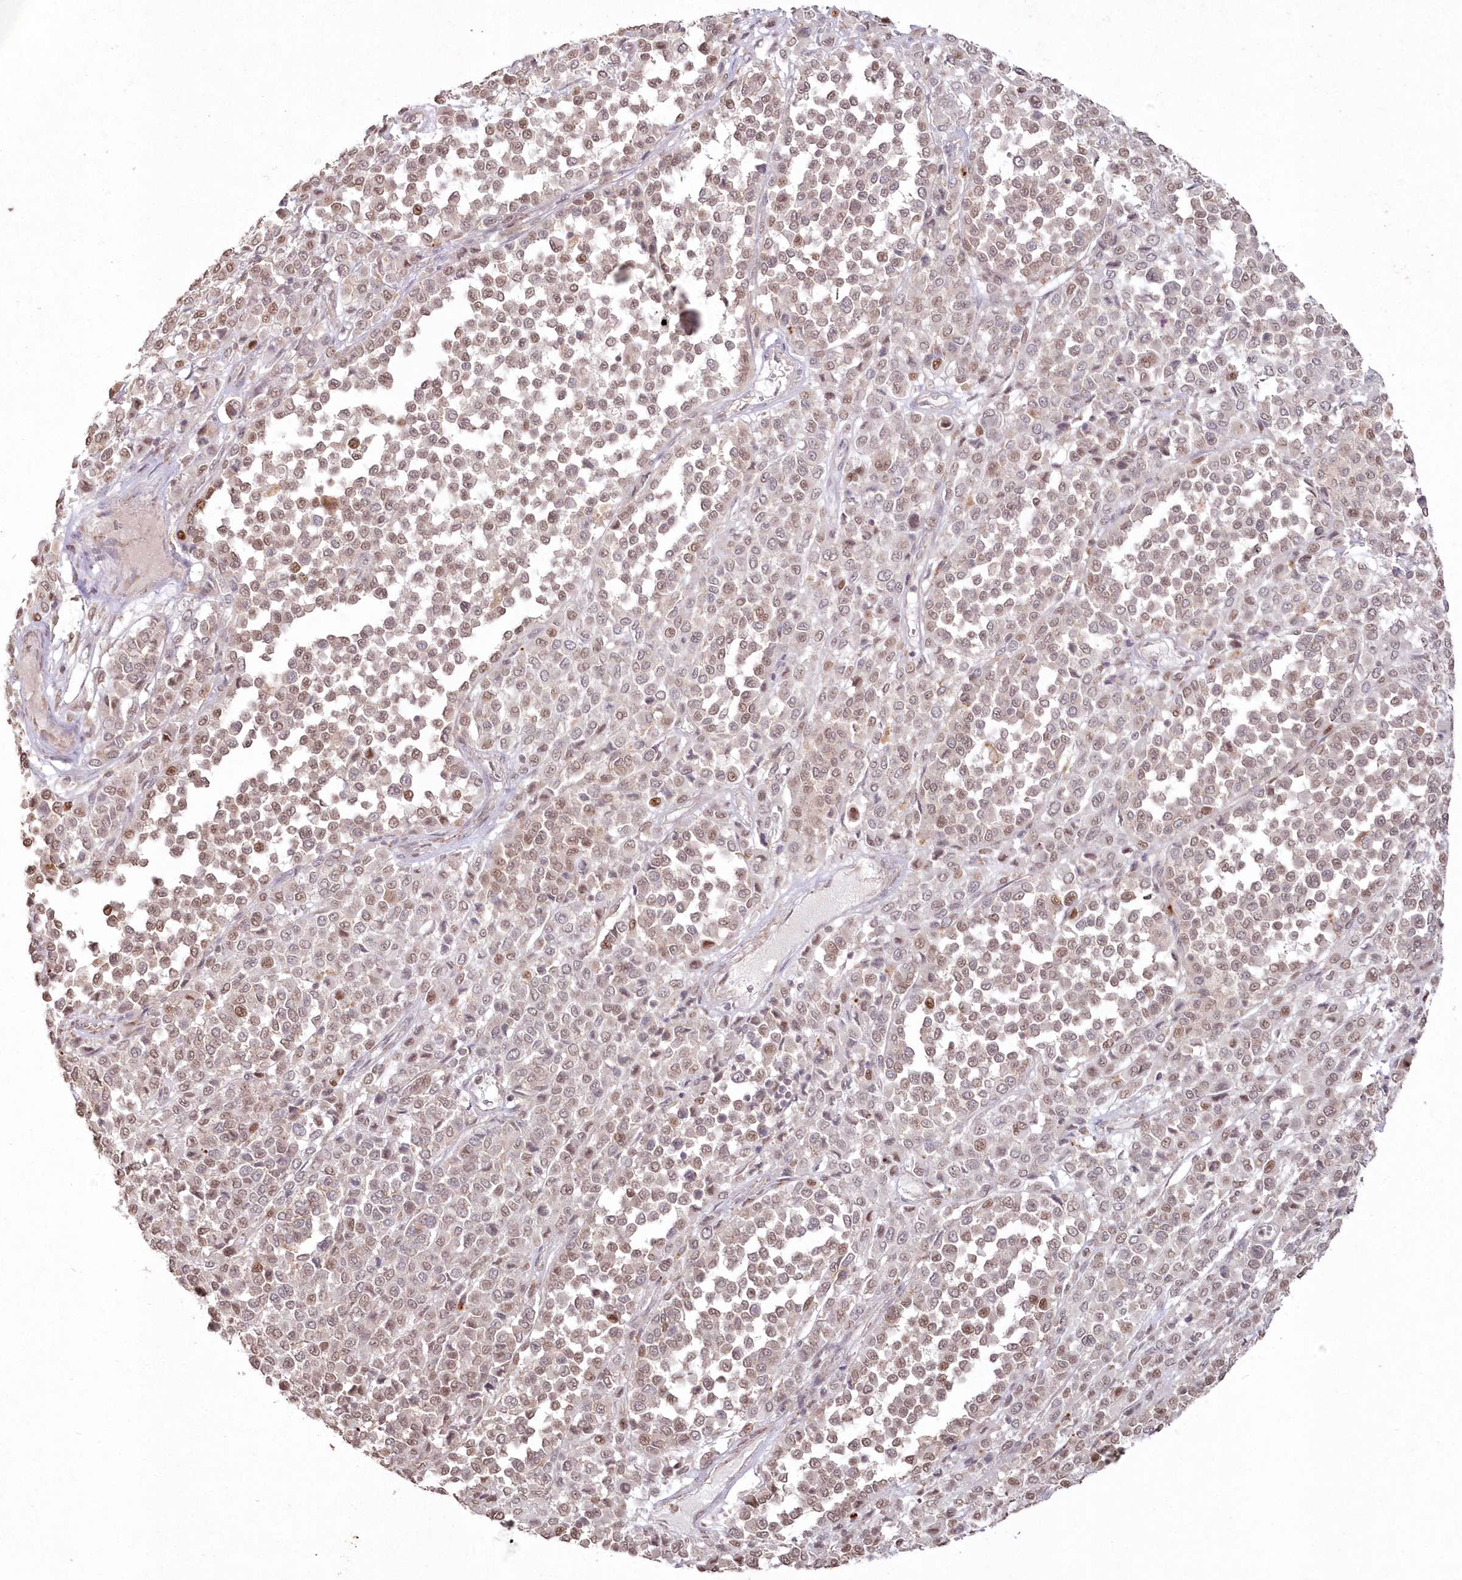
{"staining": {"intensity": "moderate", "quantity": ">75%", "location": "nuclear"}, "tissue": "melanoma", "cell_type": "Tumor cells", "image_type": "cancer", "snomed": [{"axis": "morphology", "description": "Malignant melanoma, Metastatic site"}, {"axis": "topography", "description": "Pancreas"}], "caption": "There is medium levels of moderate nuclear expression in tumor cells of malignant melanoma (metastatic site), as demonstrated by immunohistochemical staining (brown color).", "gene": "ARSB", "patient": {"sex": "female", "age": 30}}